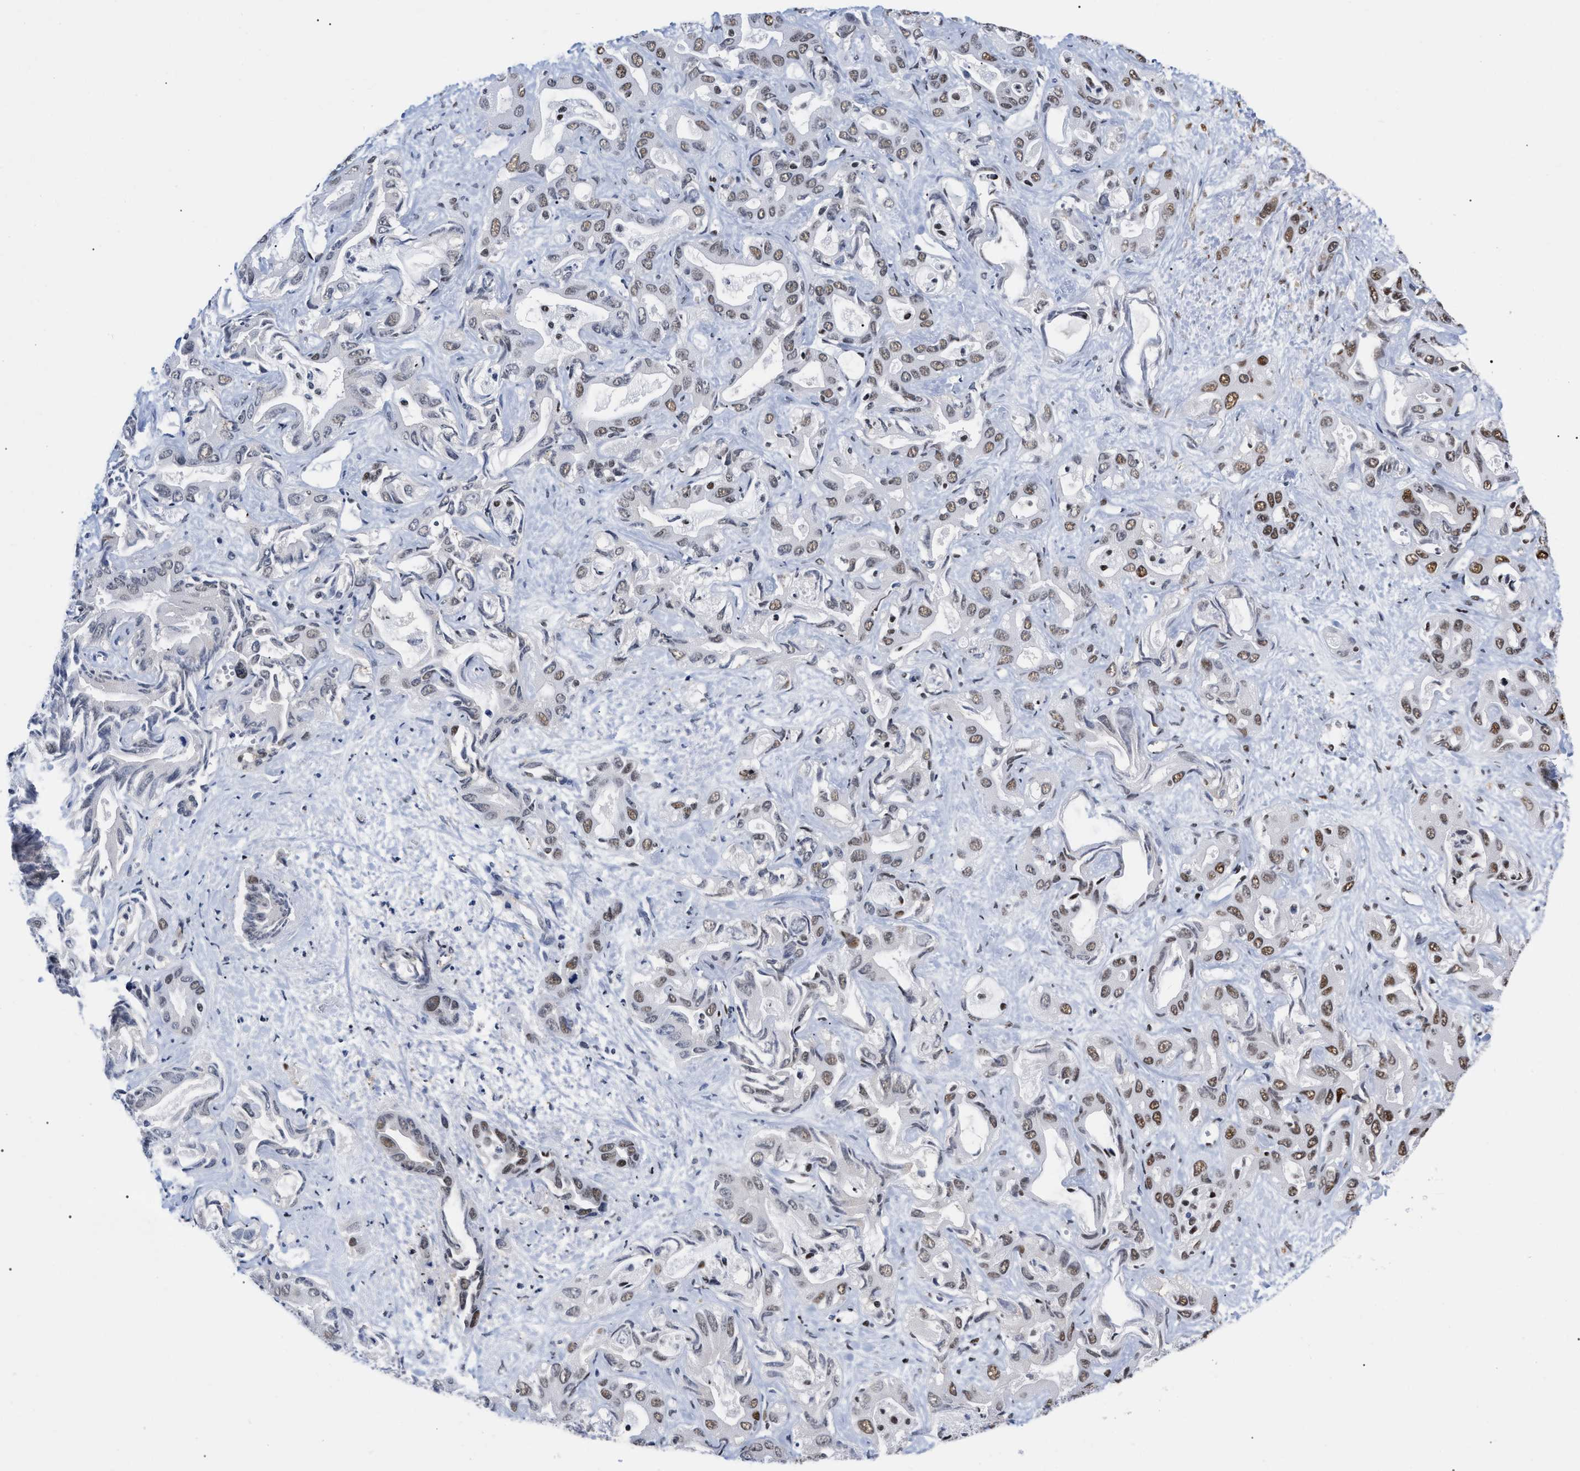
{"staining": {"intensity": "moderate", "quantity": ">75%", "location": "nuclear"}, "tissue": "liver cancer", "cell_type": "Tumor cells", "image_type": "cancer", "snomed": [{"axis": "morphology", "description": "Cholangiocarcinoma"}, {"axis": "topography", "description": "Liver"}], "caption": "The photomicrograph demonstrates staining of cholangiocarcinoma (liver), revealing moderate nuclear protein staining (brown color) within tumor cells.", "gene": "TPR", "patient": {"sex": "female", "age": 52}}